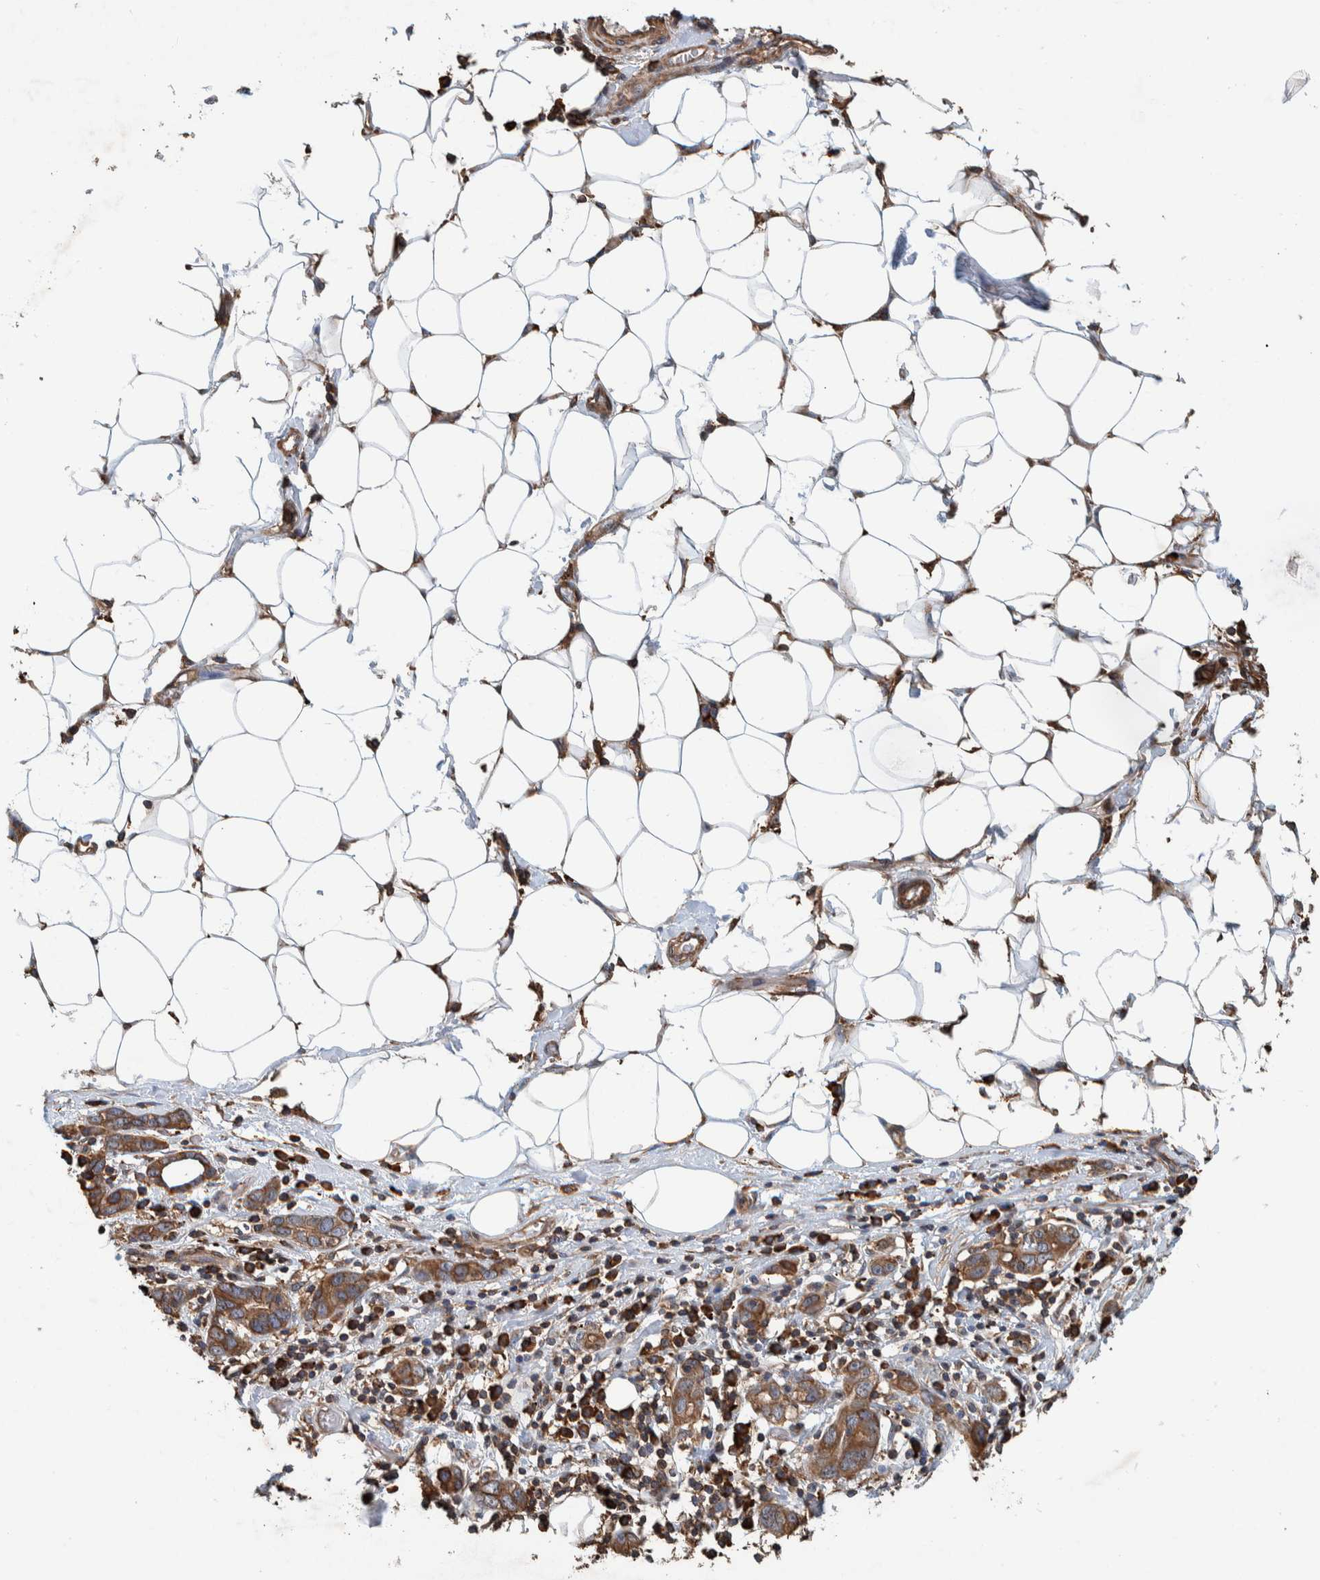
{"staining": {"intensity": "moderate", "quantity": ">75%", "location": "cytoplasmic/membranous"}, "tissue": "stomach cancer", "cell_type": "Tumor cells", "image_type": "cancer", "snomed": [{"axis": "morphology", "description": "Adenocarcinoma, NOS"}, {"axis": "topography", "description": "Stomach, lower"}], "caption": "About >75% of tumor cells in stomach cancer display moderate cytoplasmic/membranous protein expression as visualized by brown immunohistochemical staining.", "gene": "PLA2G3", "patient": {"sex": "female", "age": 93}}